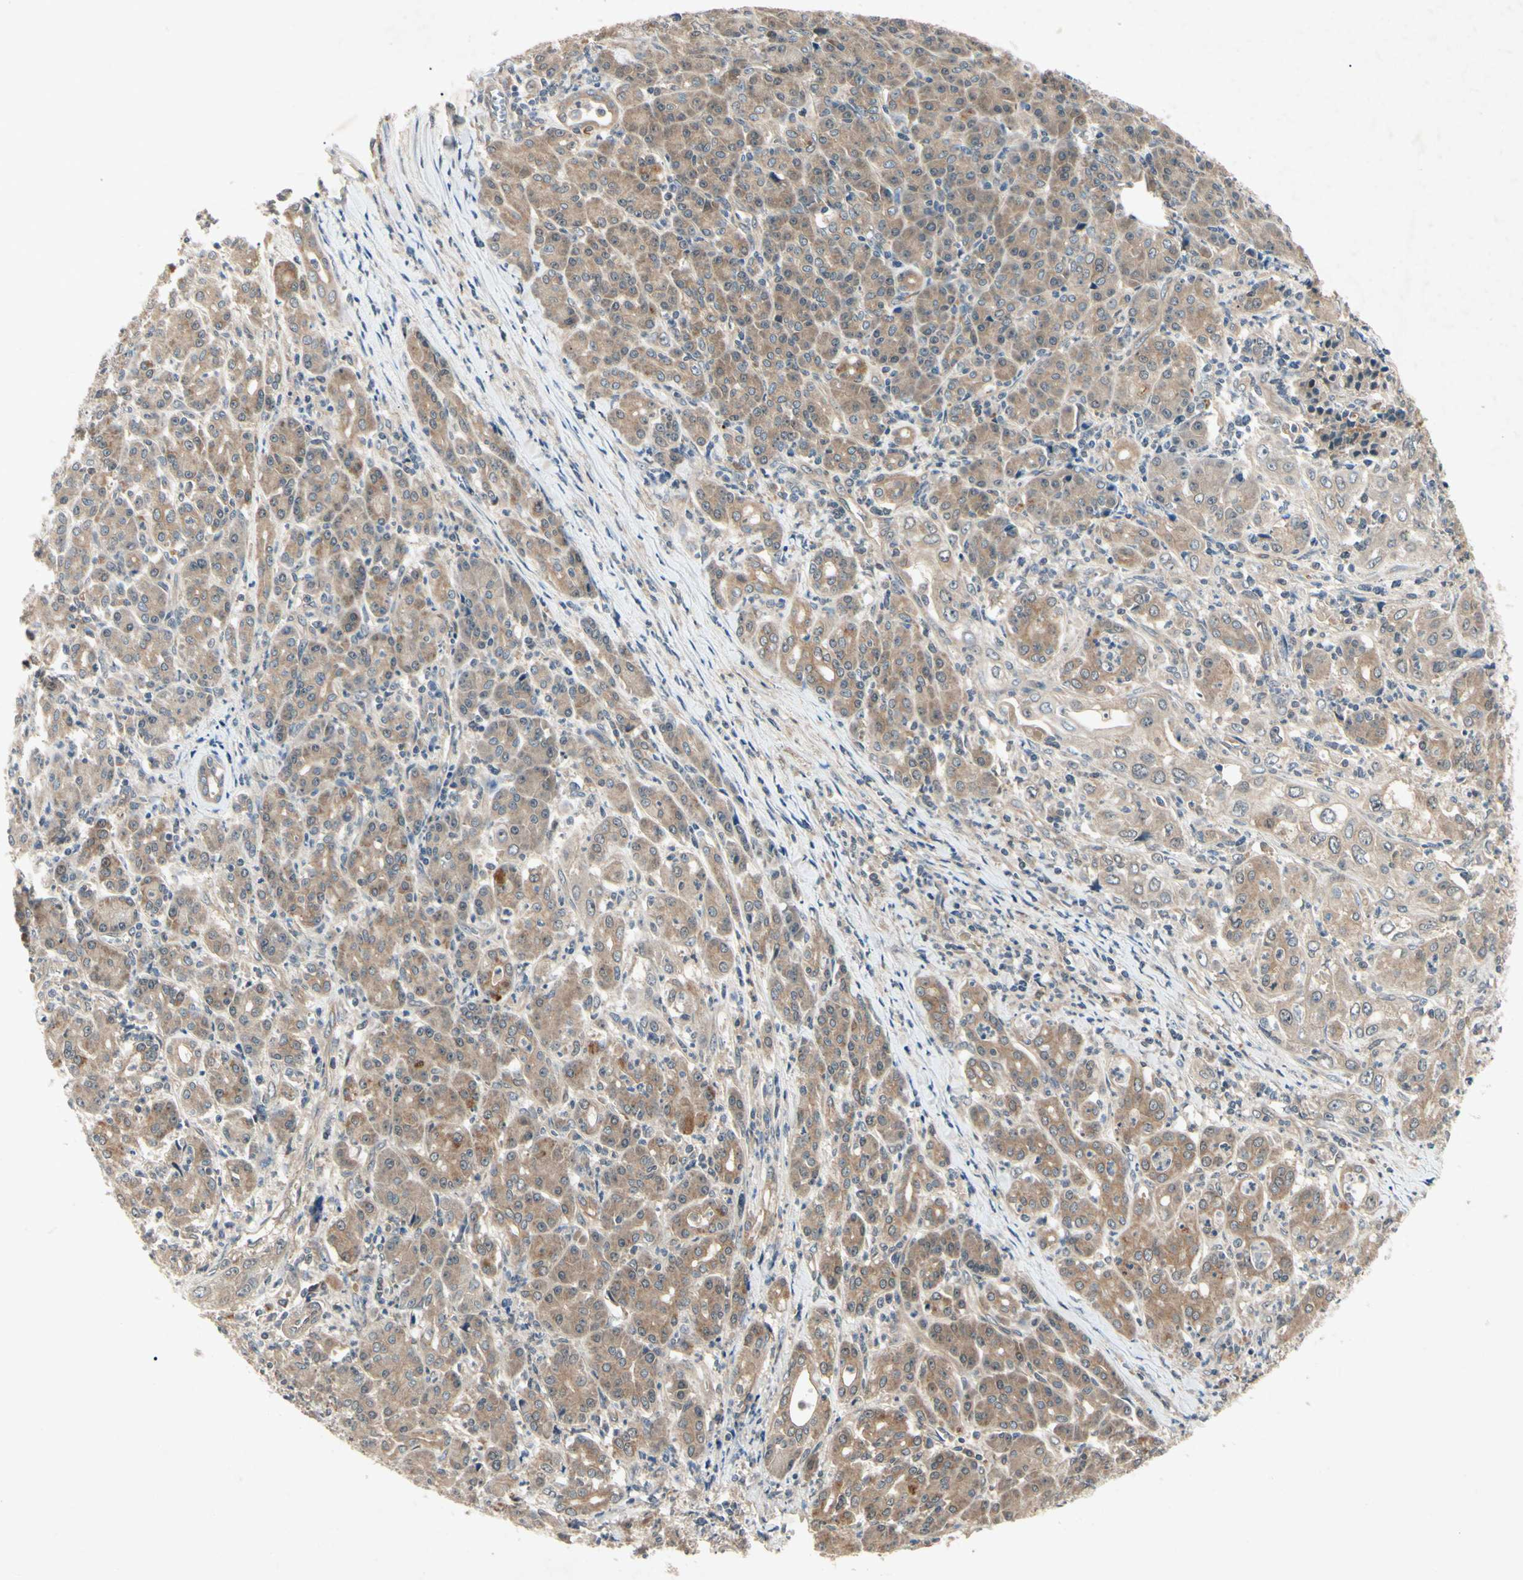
{"staining": {"intensity": "moderate", "quantity": ">75%", "location": "cytoplasmic/membranous"}, "tissue": "pancreatic cancer", "cell_type": "Tumor cells", "image_type": "cancer", "snomed": [{"axis": "morphology", "description": "Adenocarcinoma, NOS"}, {"axis": "topography", "description": "Pancreas"}], "caption": "Approximately >75% of tumor cells in adenocarcinoma (pancreatic) exhibit moderate cytoplasmic/membranous protein staining as visualized by brown immunohistochemical staining.", "gene": "RNF14", "patient": {"sex": "male", "age": 70}}